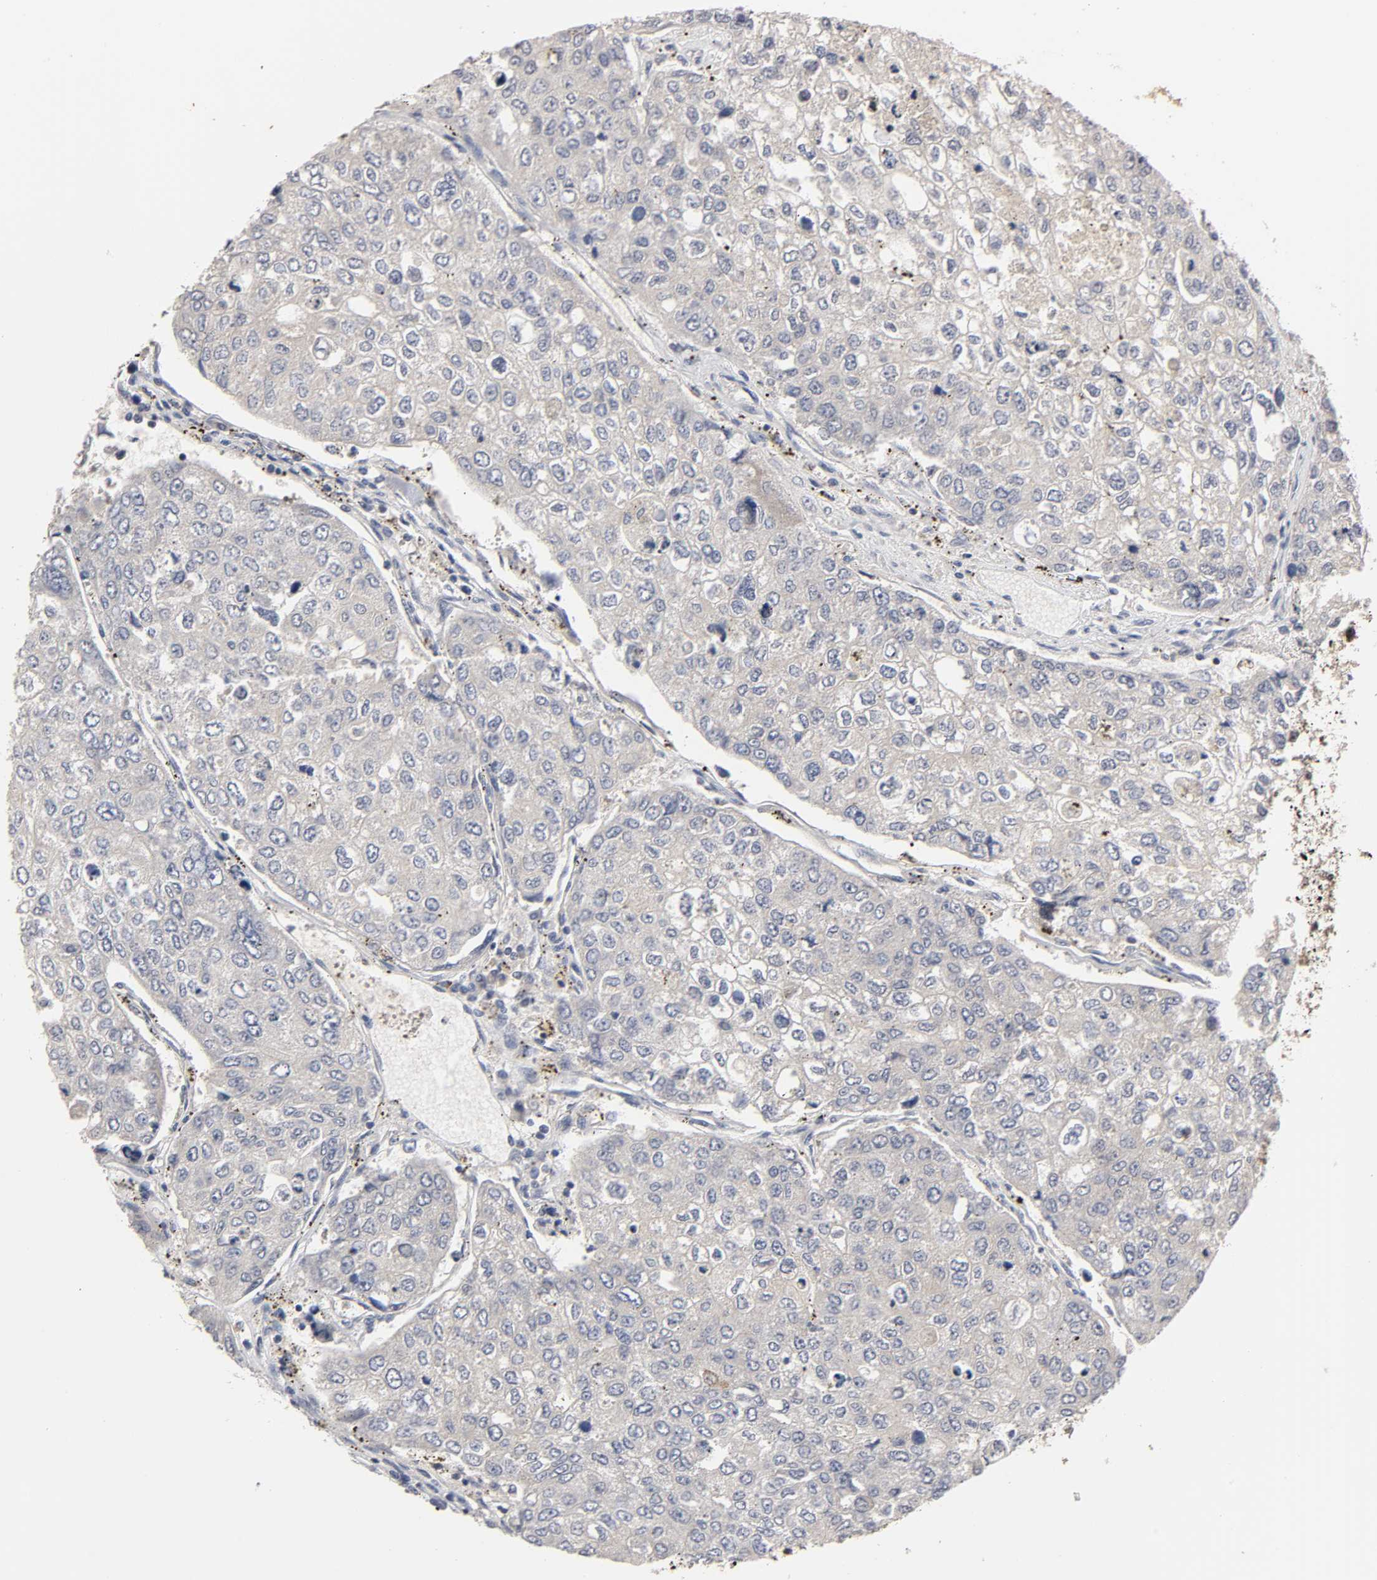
{"staining": {"intensity": "negative", "quantity": "none", "location": "none"}, "tissue": "urothelial cancer", "cell_type": "Tumor cells", "image_type": "cancer", "snomed": [{"axis": "morphology", "description": "Urothelial carcinoma, High grade"}, {"axis": "topography", "description": "Lymph node"}, {"axis": "topography", "description": "Urinary bladder"}], "caption": "Immunohistochemistry photomicrograph of urothelial carcinoma (high-grade) stained for a protein (brown), which exhibits no staining in tumor cells.", "gene": "CPN2", "patient": {"sex": "male", "age": 51}}